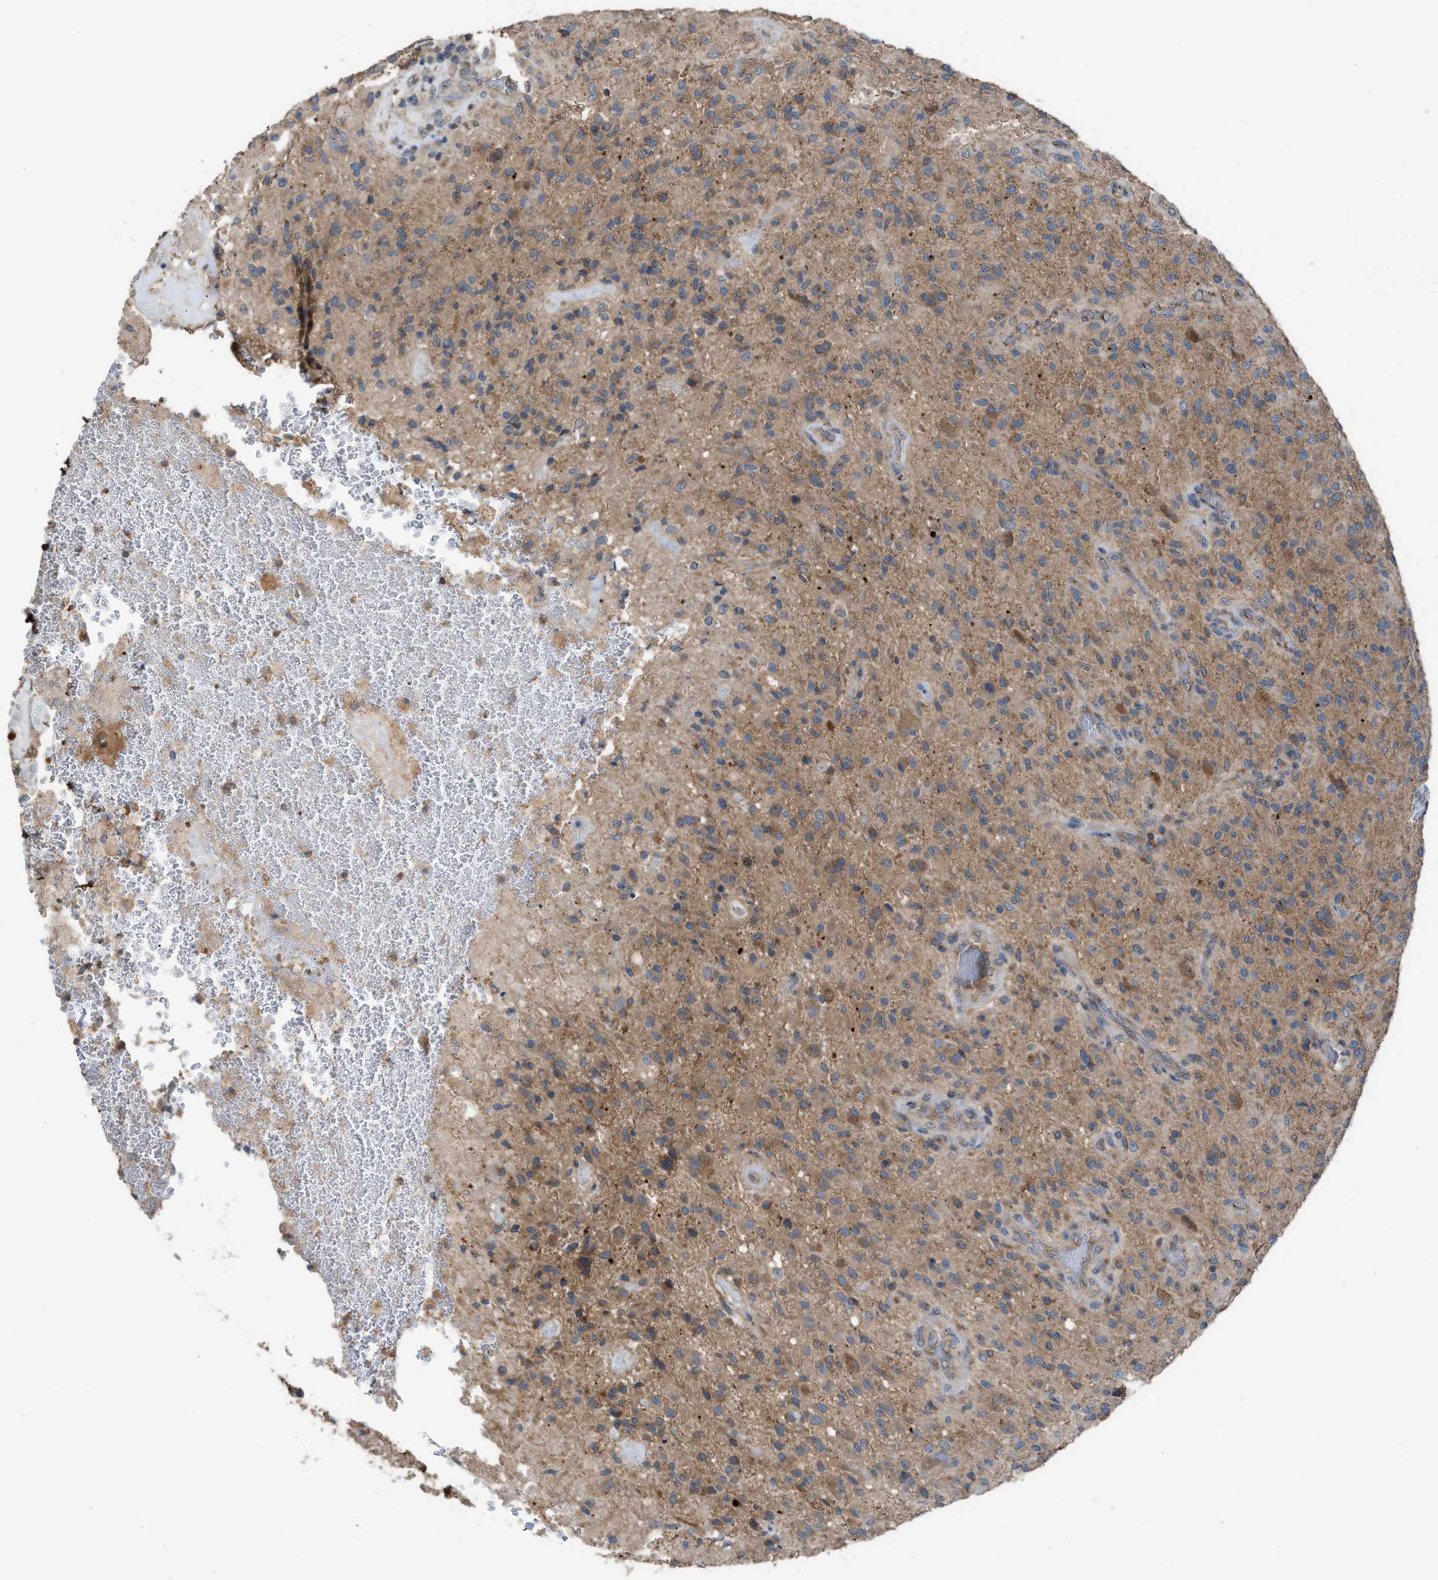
{"staining": {"intensity": "weak", "quantity": ">75%", "location": "cytoplasmic/membranous"}, "tissue": "glioma", "cell_type": "Tumor cells", "image_type": "cancer", "snomed": [{"axis": "morphology", "description": "Glioma, malignant, High grade"}, {"axis": "topography", "description": "Brain"}], "caption": "Immunohistochemical staining of human glioma demonstrates weak cytoplasmic/membranous protein positivity in about >75% of tumor cells. The staining was performed using DAB (3,3'-diaminobenzidine), with brown indicating positive protein expression. Nuclei are stained blue with hematoxylin.", "gene": "TPK1", "patient": {"sex": "male", "age": 71}}